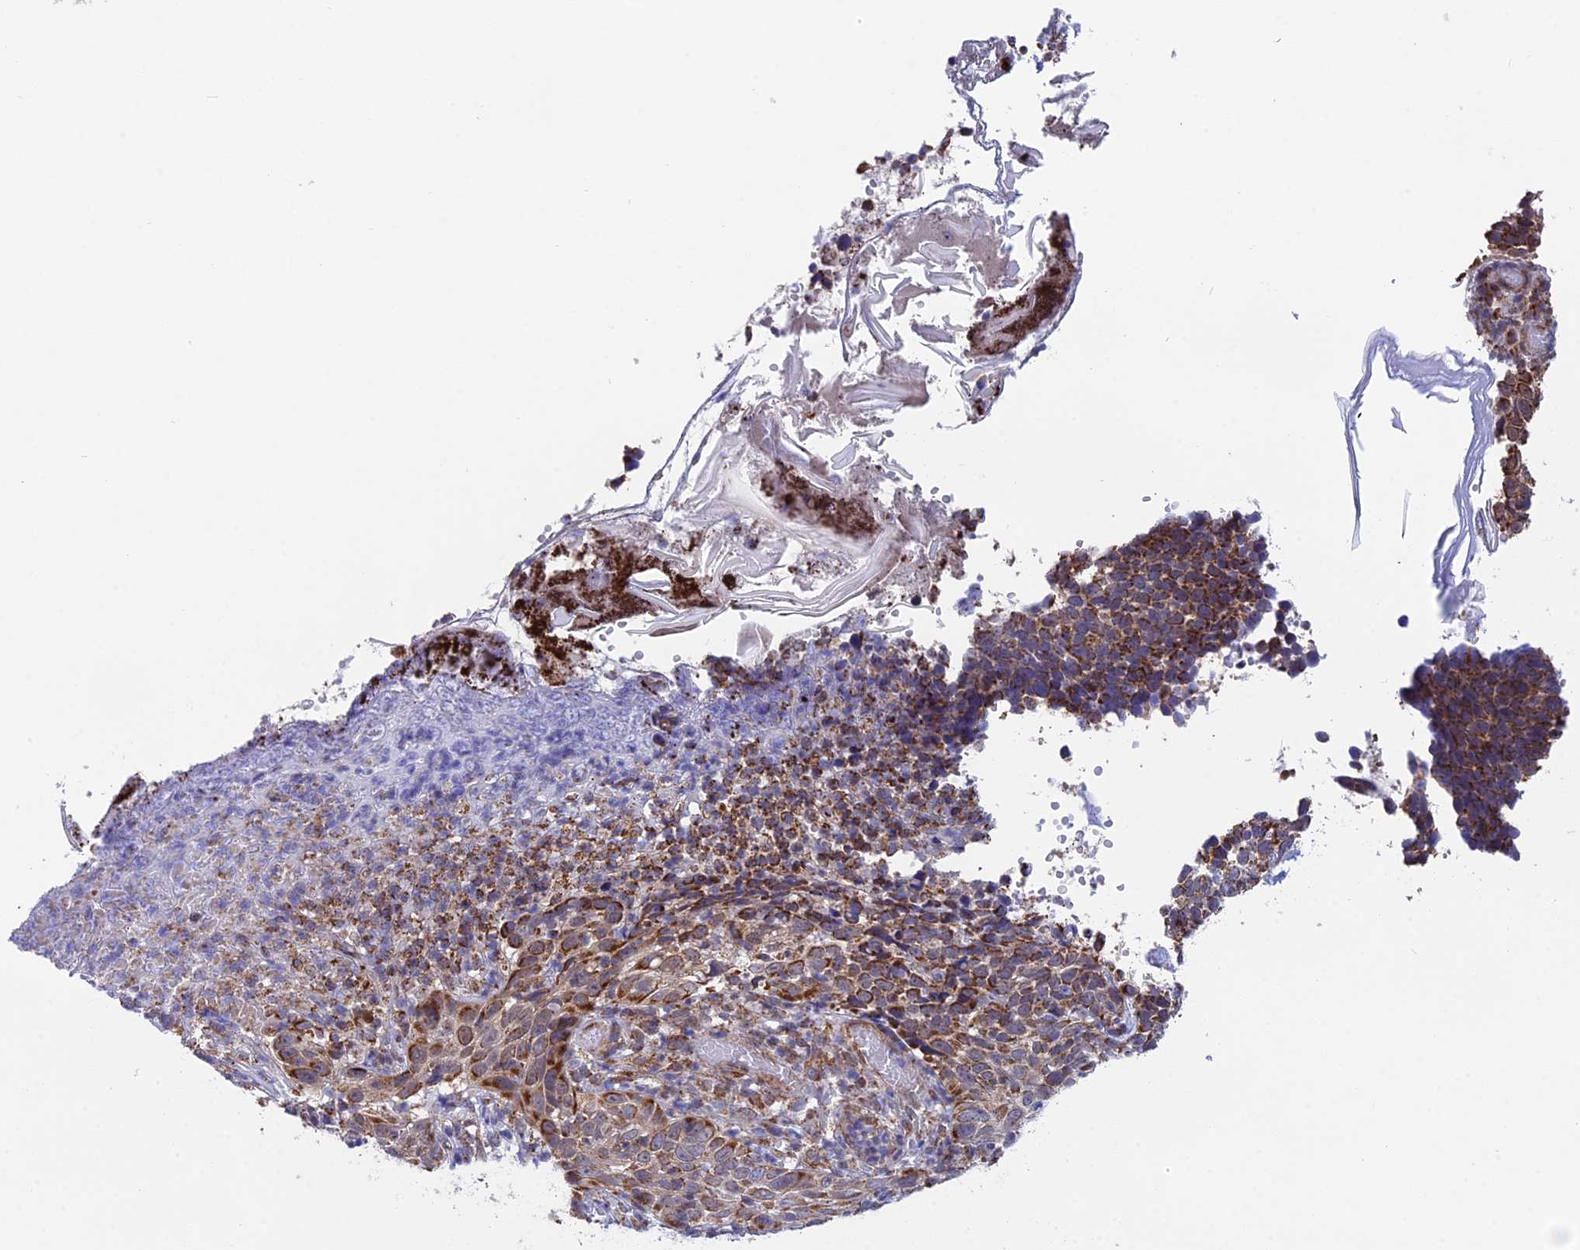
{"staining": {"intensity": "moderate", "quantity": ">75%", "location": "cytoplasmic/membranous"}, "tissue": "skin cancer", "cell_type": "Tumor cells", "image_type": "cancer", "snomed": [{"axis": "morphology", "description": "Basal cell carcinoma"}, {"axis": "topography", "description": "Skin"}], "caption": "The photomicrograph demonstrates immunohistochemical staining of skin cancer. There is moderate cytoplasmic/membranous staining is appreciated in approximately >75% of tumor cells.", "gene": "CDC16", "patient": {"sex": "female", "age": 84}}